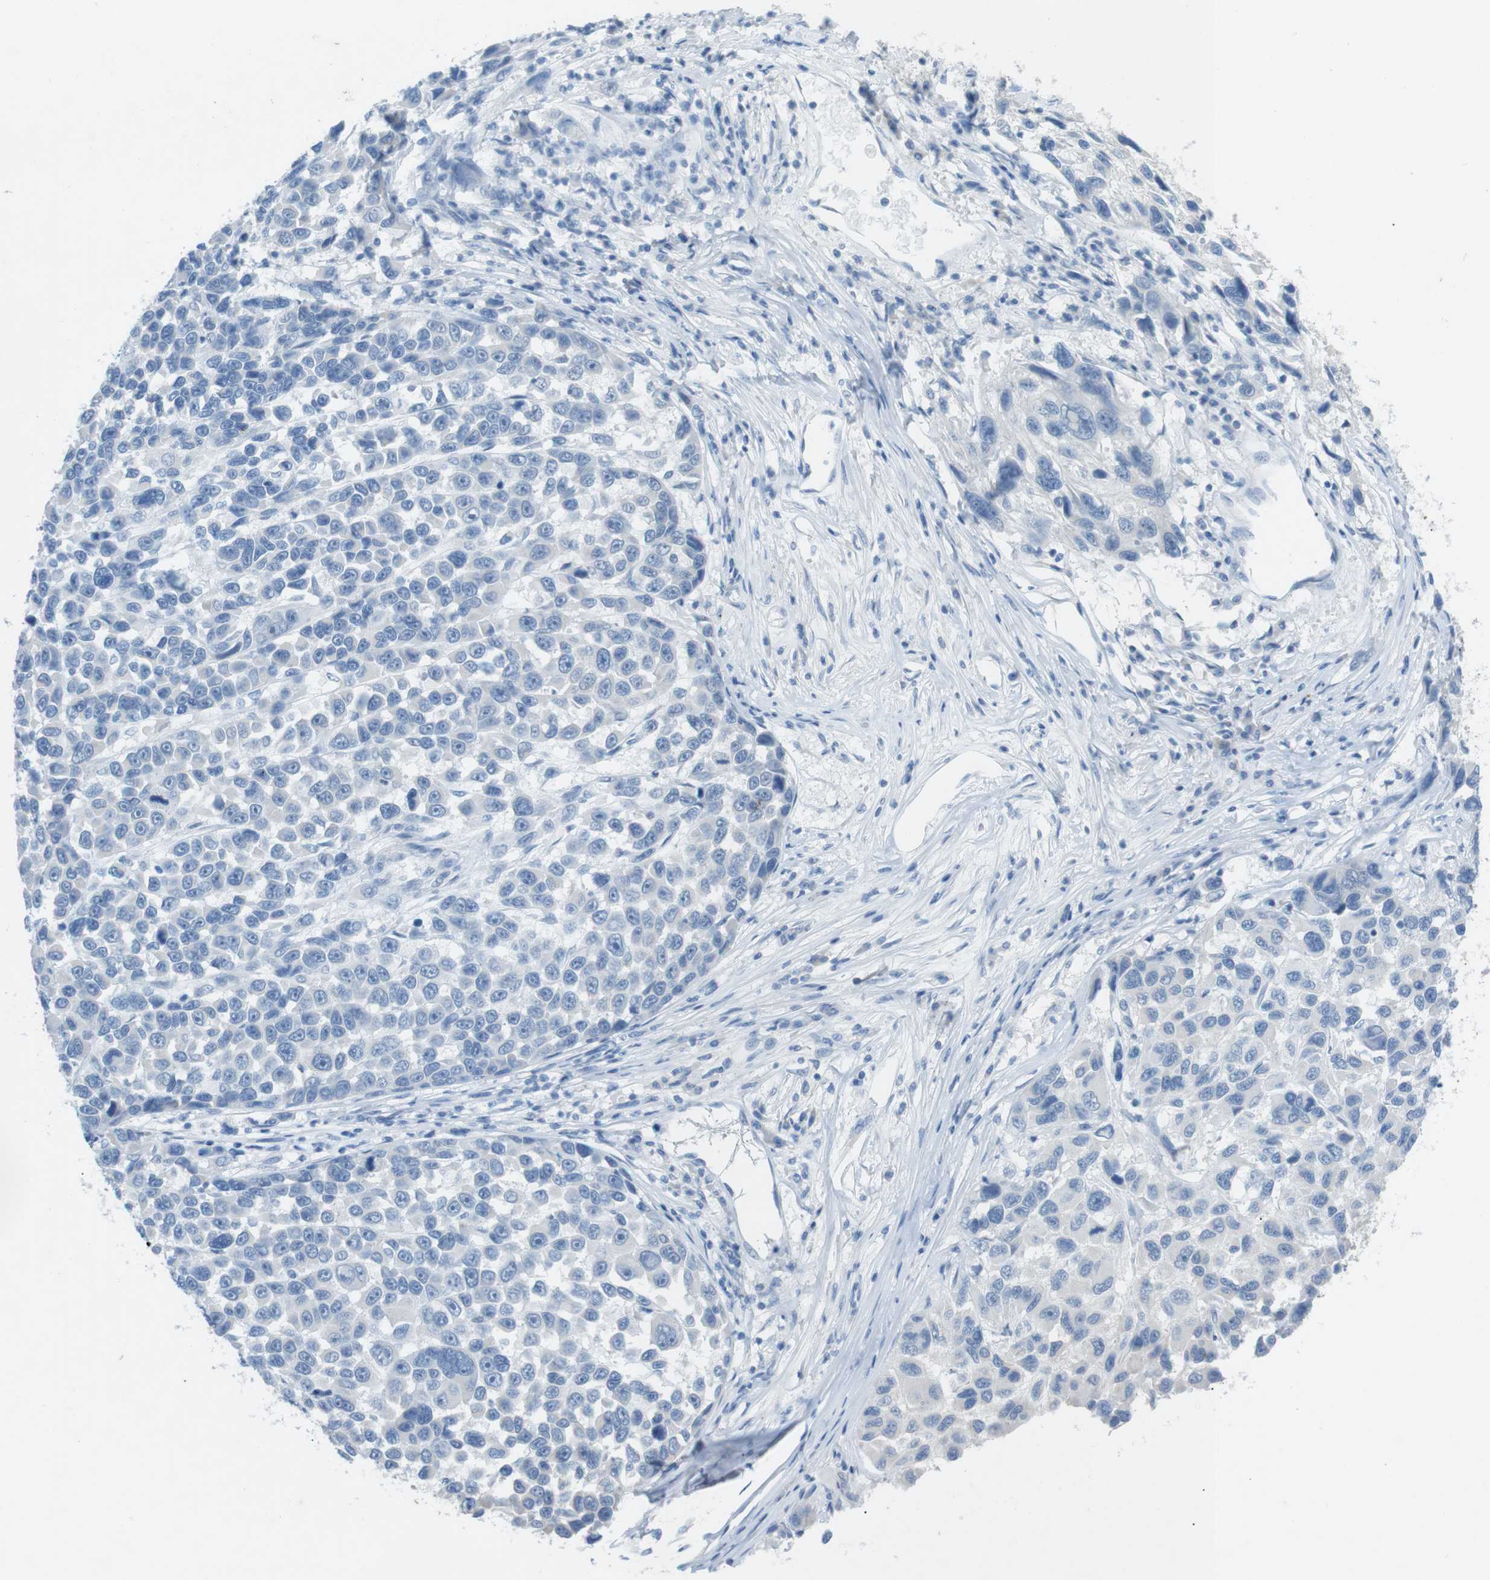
{"staining": {"intensity": "negative", "quantity": "none", "location": "none"}, "tissue": "melanoma", "cell_type": "Tumor cells", "image_type": "cancer", "snomed": [{"axis": "morphology", "description": "Malignant melanoma, NOS"}, {"axis": "topography", "description": "Skin"}], "caption": "Immunohistochemistry (IHC) histopathology image of neoplastic tissue: human melanoma stained with DAB shows no significant protein positivity in tumor cells.", "gene": "SALL4", "patient": {"sex": "male", "age": 53}}